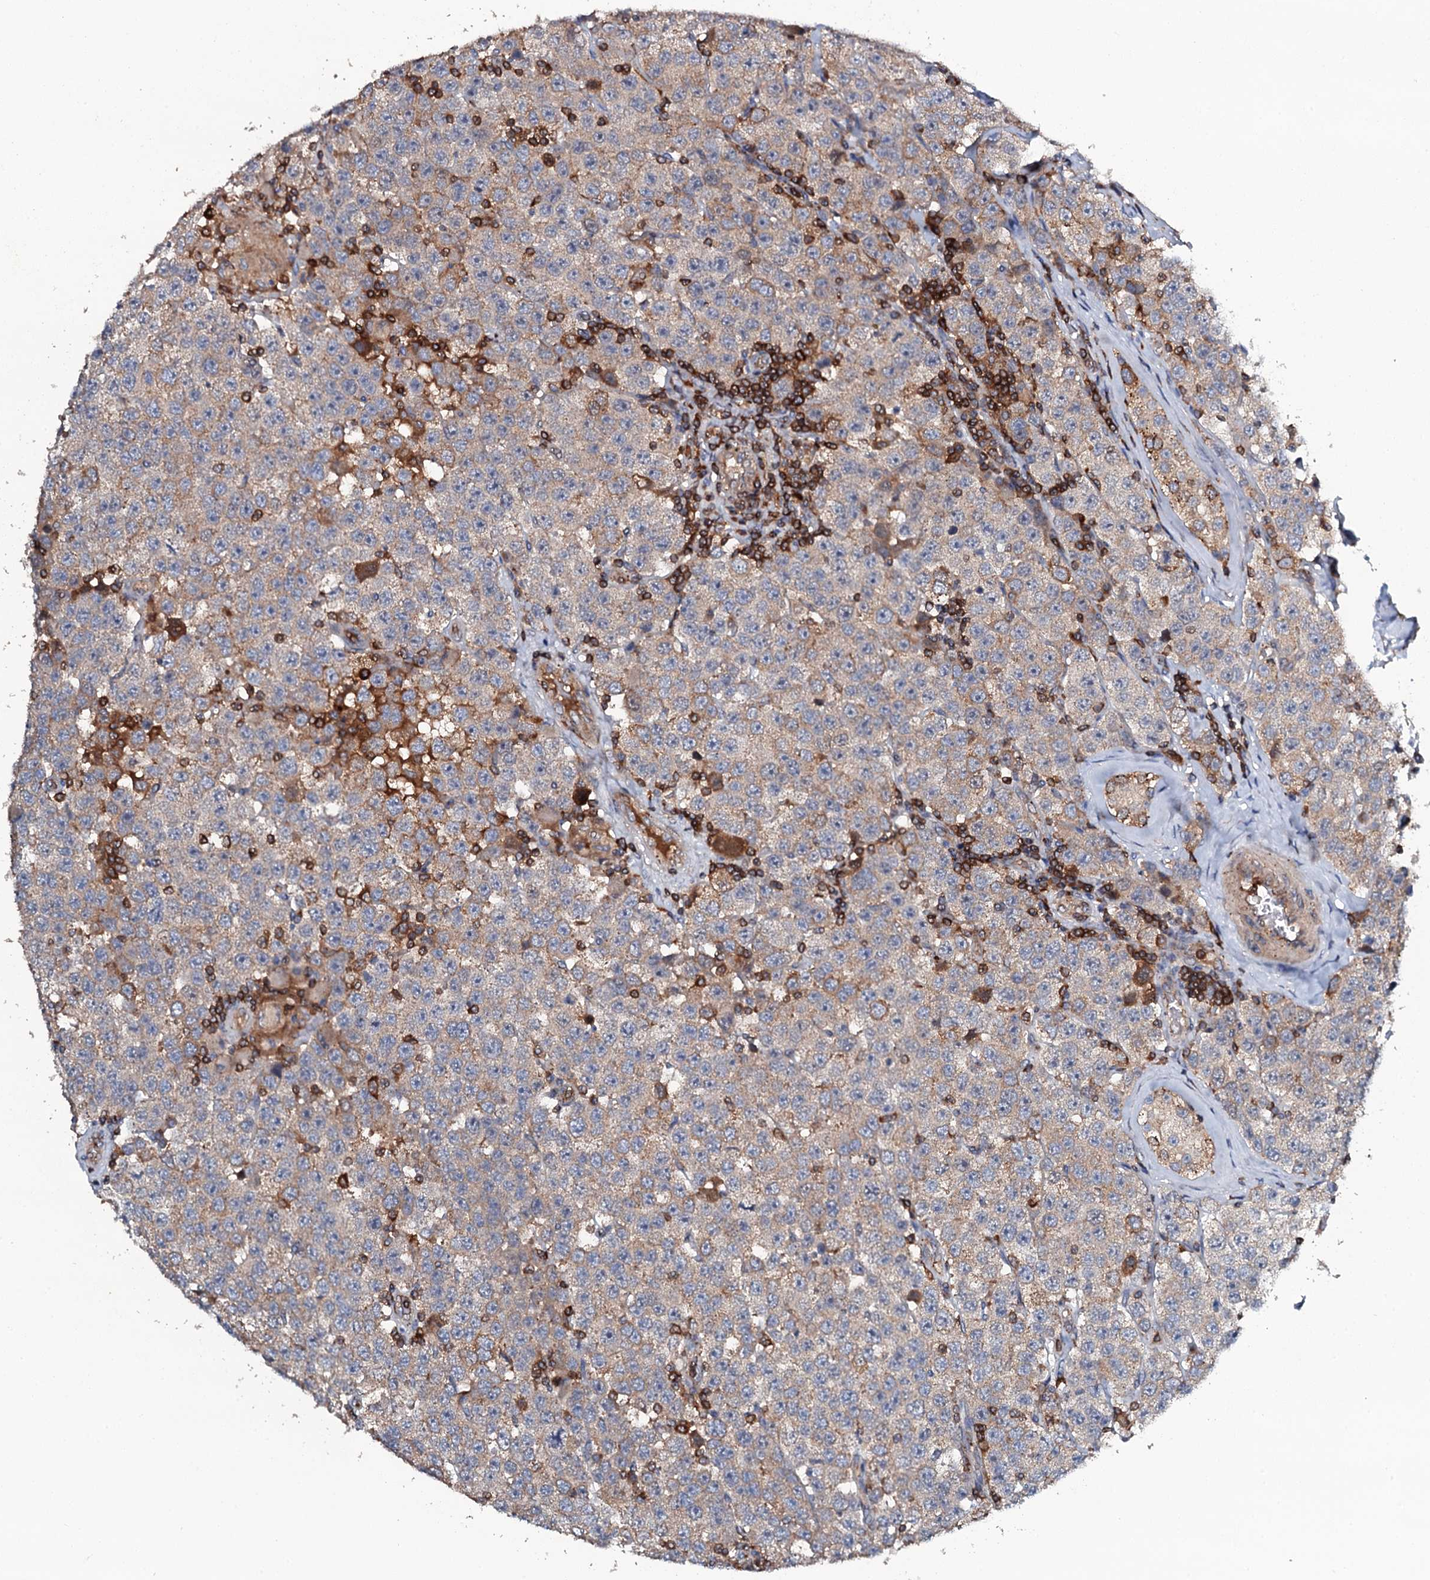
{"staining": {"intensity": "weak", "quantity": "25%-75%", "location": "cytoplasmic/membranous"}, "tissue": "testis cancer", "cell_type": "Tumor cells", "image_type": "cancer", "snomed": [{"axis": "morphology", "description": "Seminoma, NOS"}, {"axis": "topography", "description": "Testis"}], "caption": "Approximately 25%-75% of tumor cells in testis cancer show weak cytoplasmic/membranous protein expression as visualized by brown immunohistochemical staining.", "gene": "GRK2", "patient": {"sex": "male", "age": 28}}